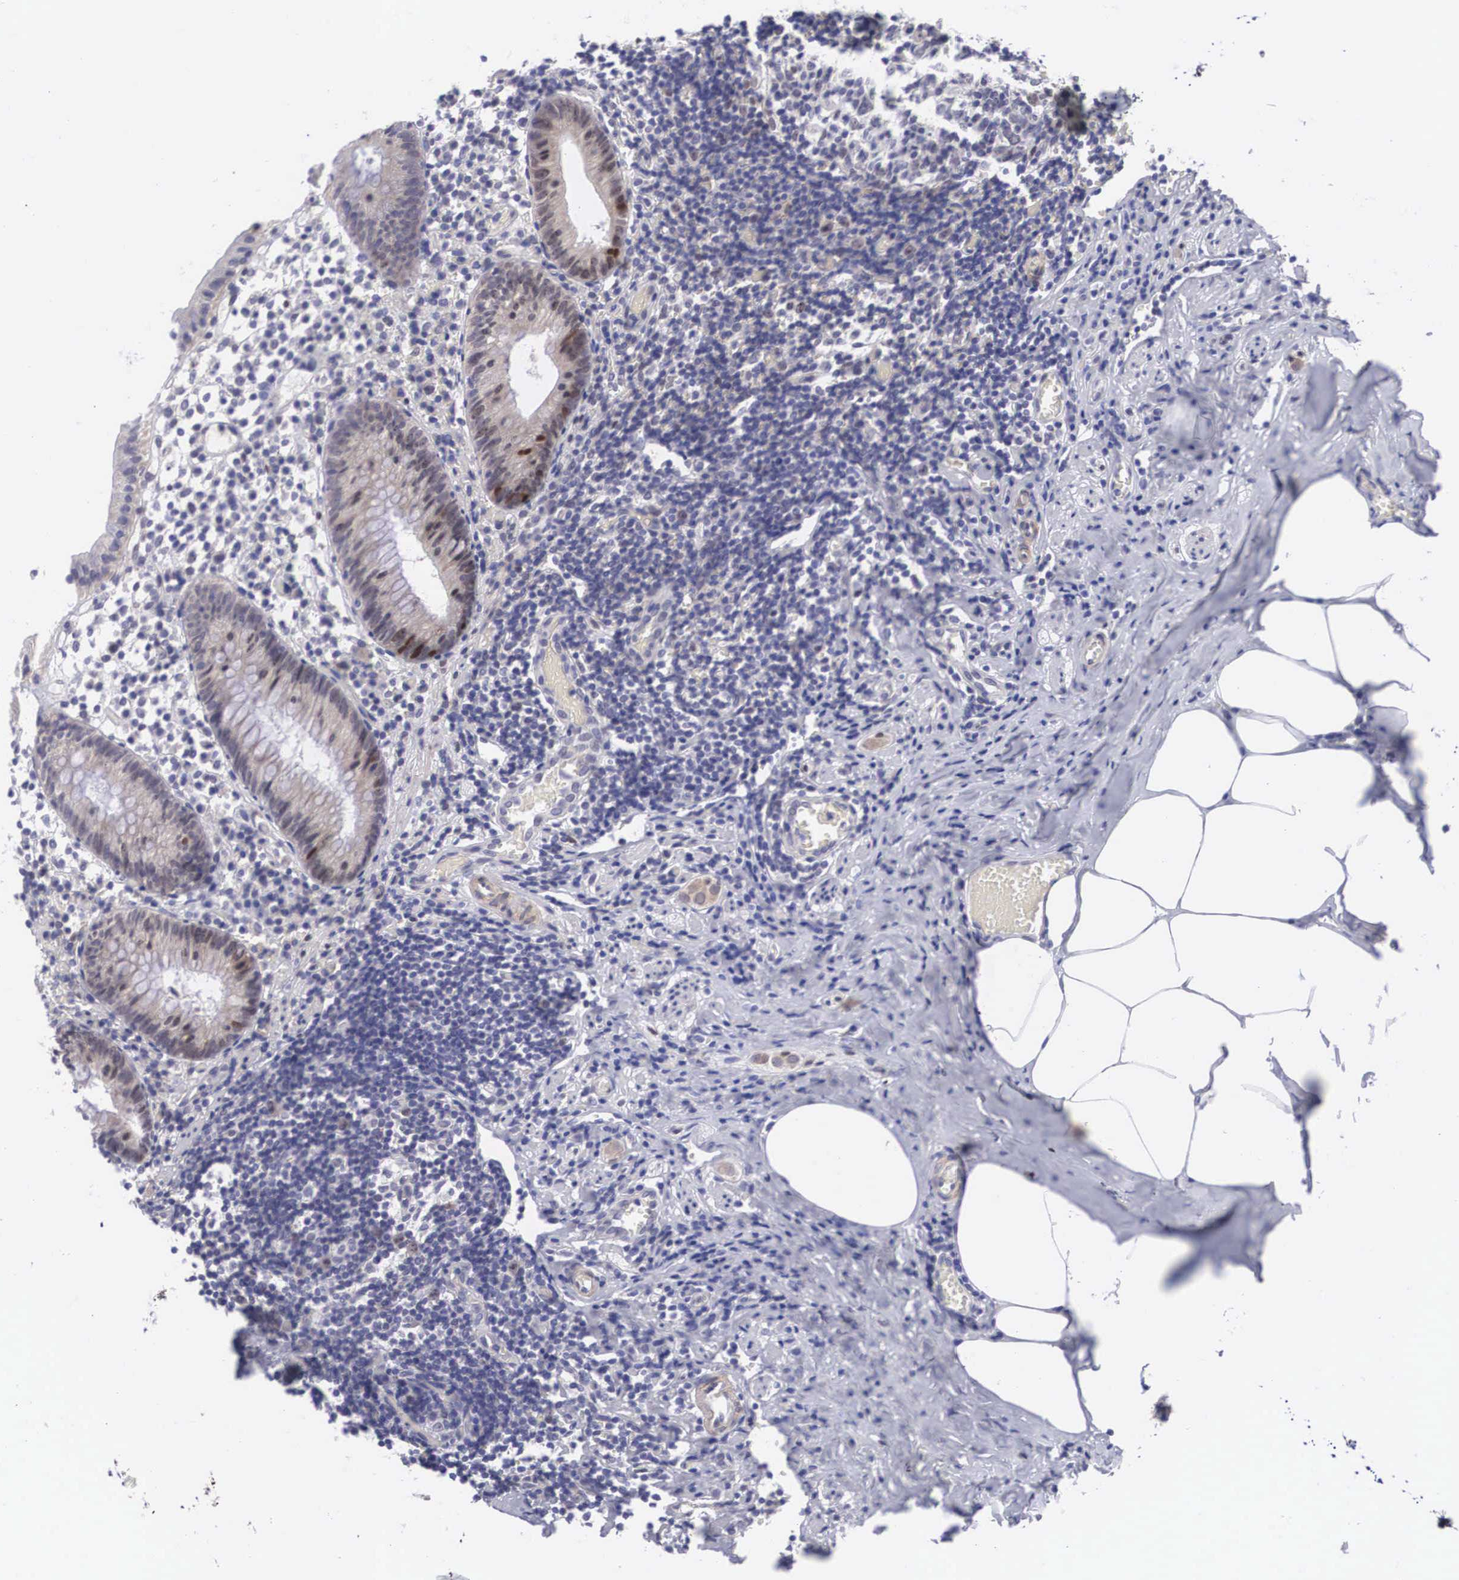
{"staining": {"intensity": "moderate", "quantity": "<25%", "location": "cytoplasmic/membranous,nuclear"}, "tissue": "appendix", "cell_type": "Glandular cells", "image_type": "normal", "snomed": [{"axis": "morphology", "description": "Normal tissue, NOS"}, {"axis": "topography", "description": "Appendix"}], "caption": "Immunohistochemical staining of benign human appendix shows <25% levels of moderate cytoplasmic/membranous,nuclear protein staining in approximately <25% of glandular cells.", "gene": "SOX11", "patient": {"sex": "male", "age": 25}}